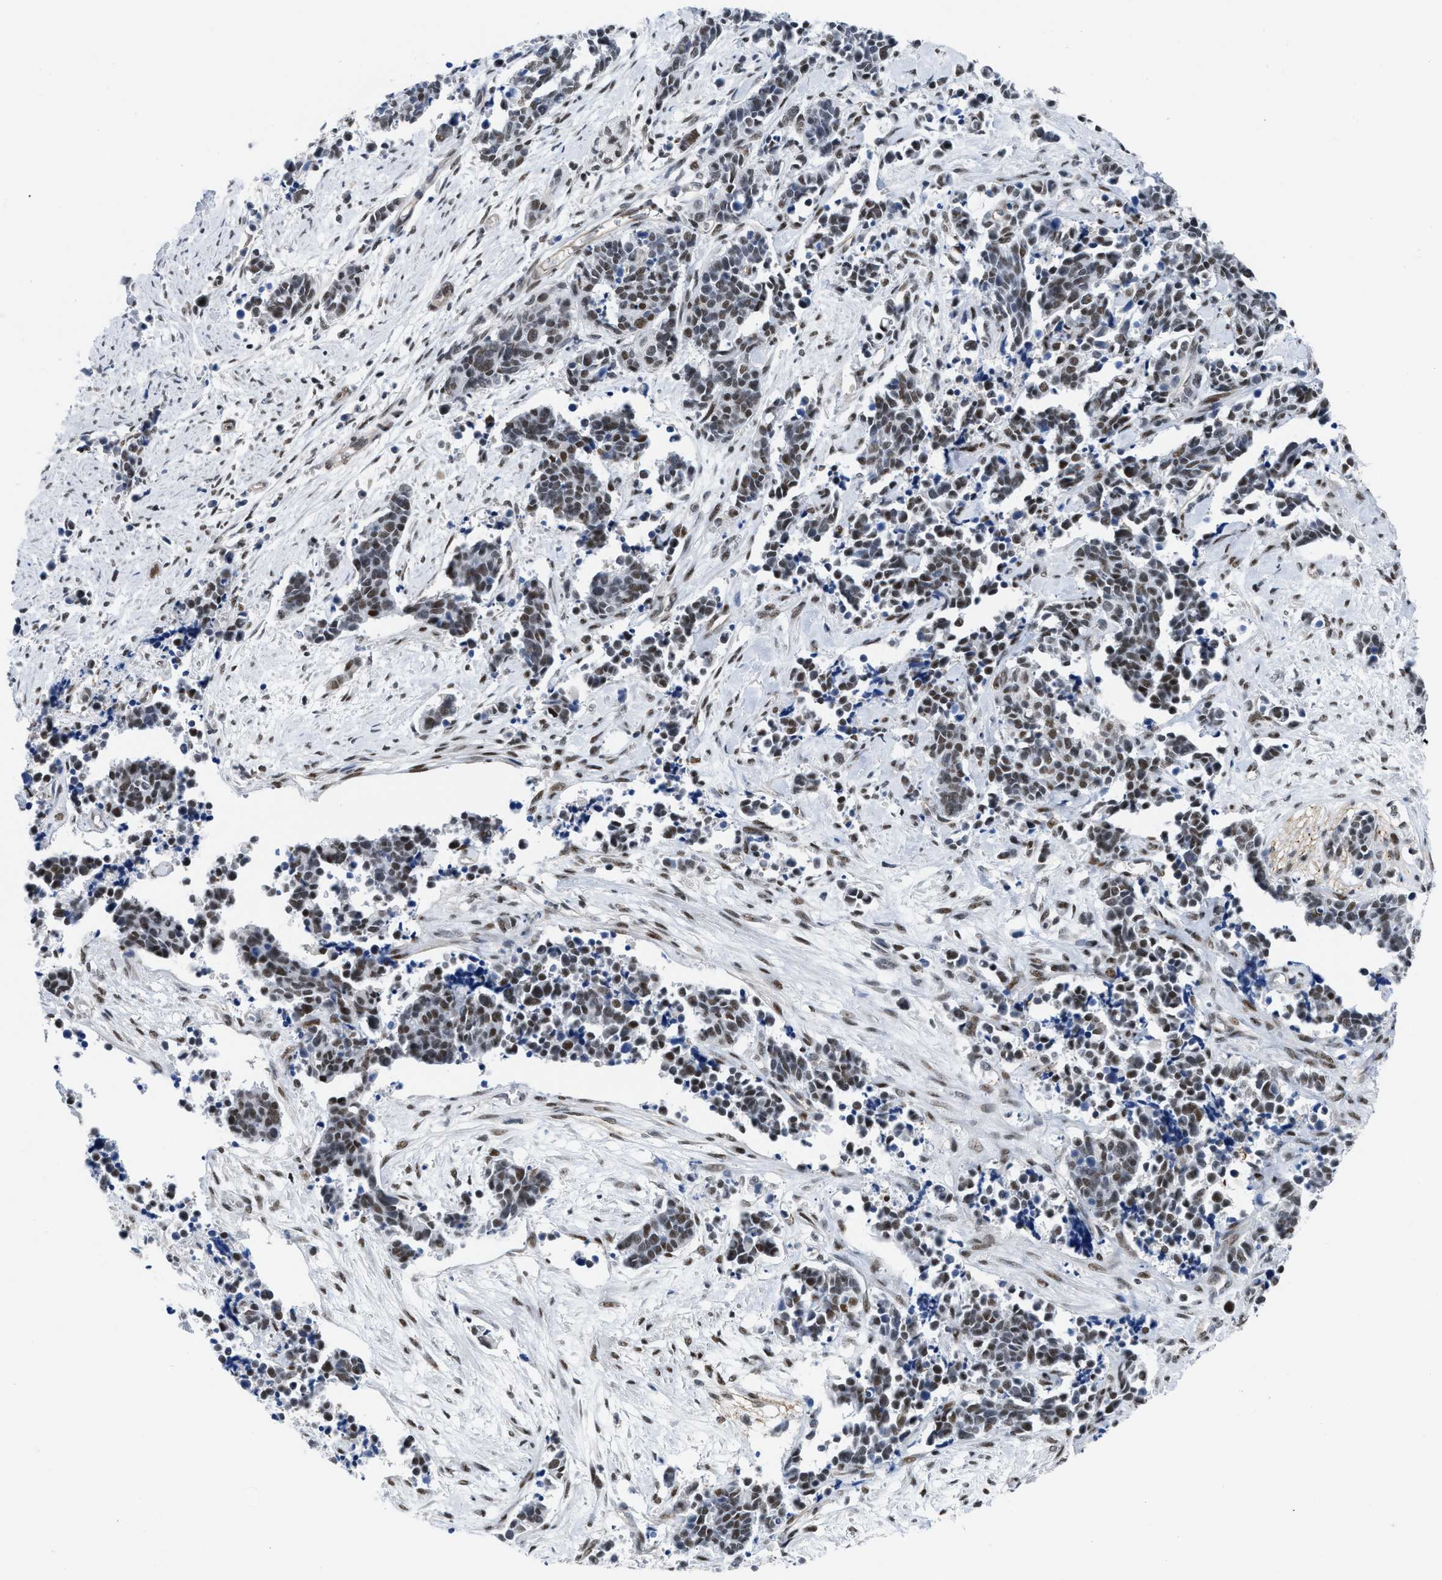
{"staining": {"intensity": "moderate", "quantity": ">75%", "location": "nuclear"}, "tissue": "cervical cancer", "cell_type": "Tumor cells", "image_type": "cancer", "snomed": [{"axis": "morphology", "description": "Squamous cell carcinoma, NOS"}, {"axis": "topography", "description": "Cervix"}], "caption": "Immunohistochemistry (IHC) histopathology image of neoplastic tissue: human cervical squamous cell carcinoma stained using immunohistochemistry shows medium levels of moderate protein expression localized specifically in the nuclear of tumor cells, appearing as a nuclear brown color.", "gene": "MIER1", "patient": {"sex": "female", "age": 35}}